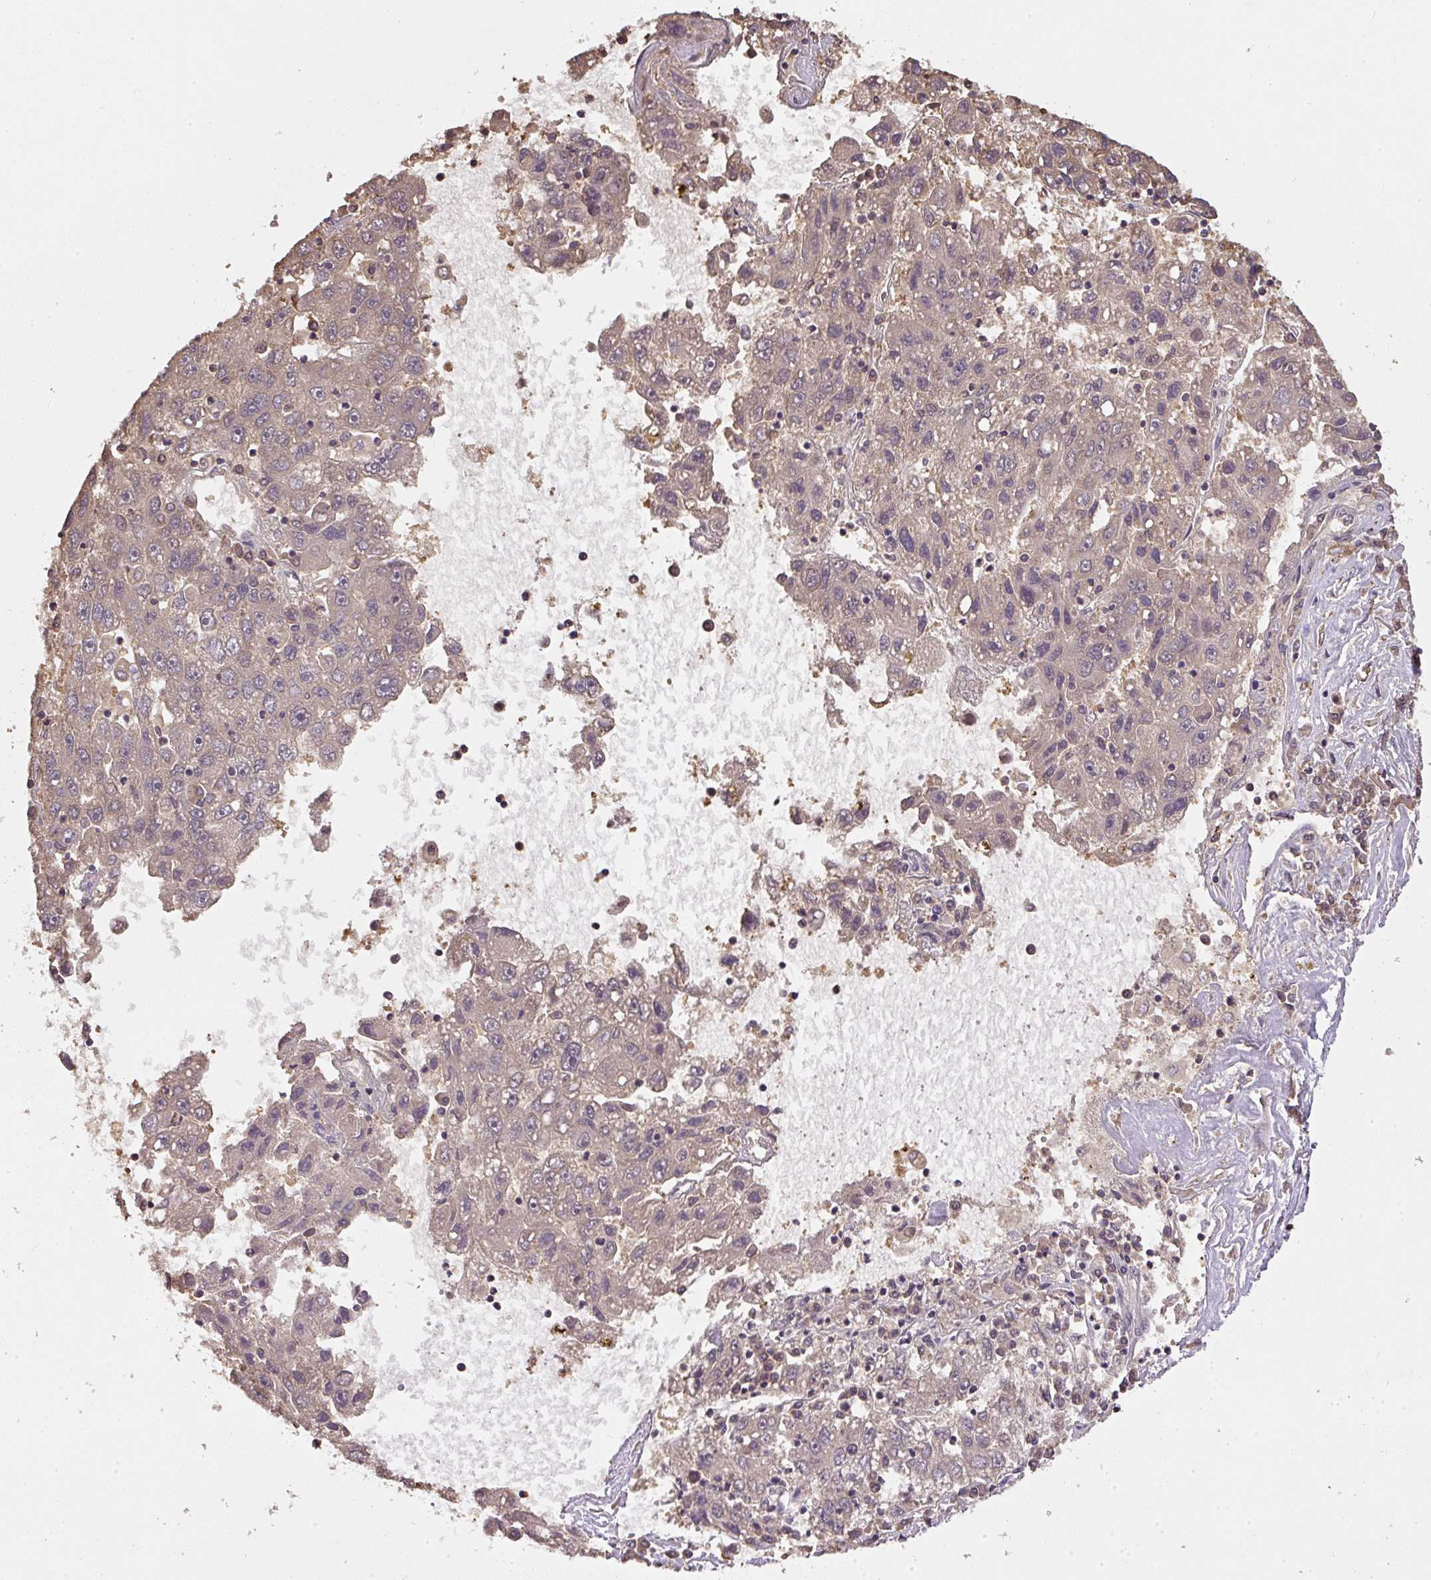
{"staining": {"intensity": "weak", "quantity": "<25%", "location": "nuclear"}, "tissue": "liver cancer", "cell_type": "Tumor cells", "image_type": "cancer", "snomed": [{"axis": "morphology", "description": "Carcinoma, Hepatocellular, NOS"}, {"axis": "topography", "description": "Liver"}], "caption": "Tumor cells are negative for protein expression in human liver hepatocellular carcinoma. The staining is performed using DAB (3,3'-diaminobenzidine) brown chromogen with nuclei counter-stained in using hematoxylin.", "gene": "TMEM170B", "patient": {"sex": "male", "age": 49}}